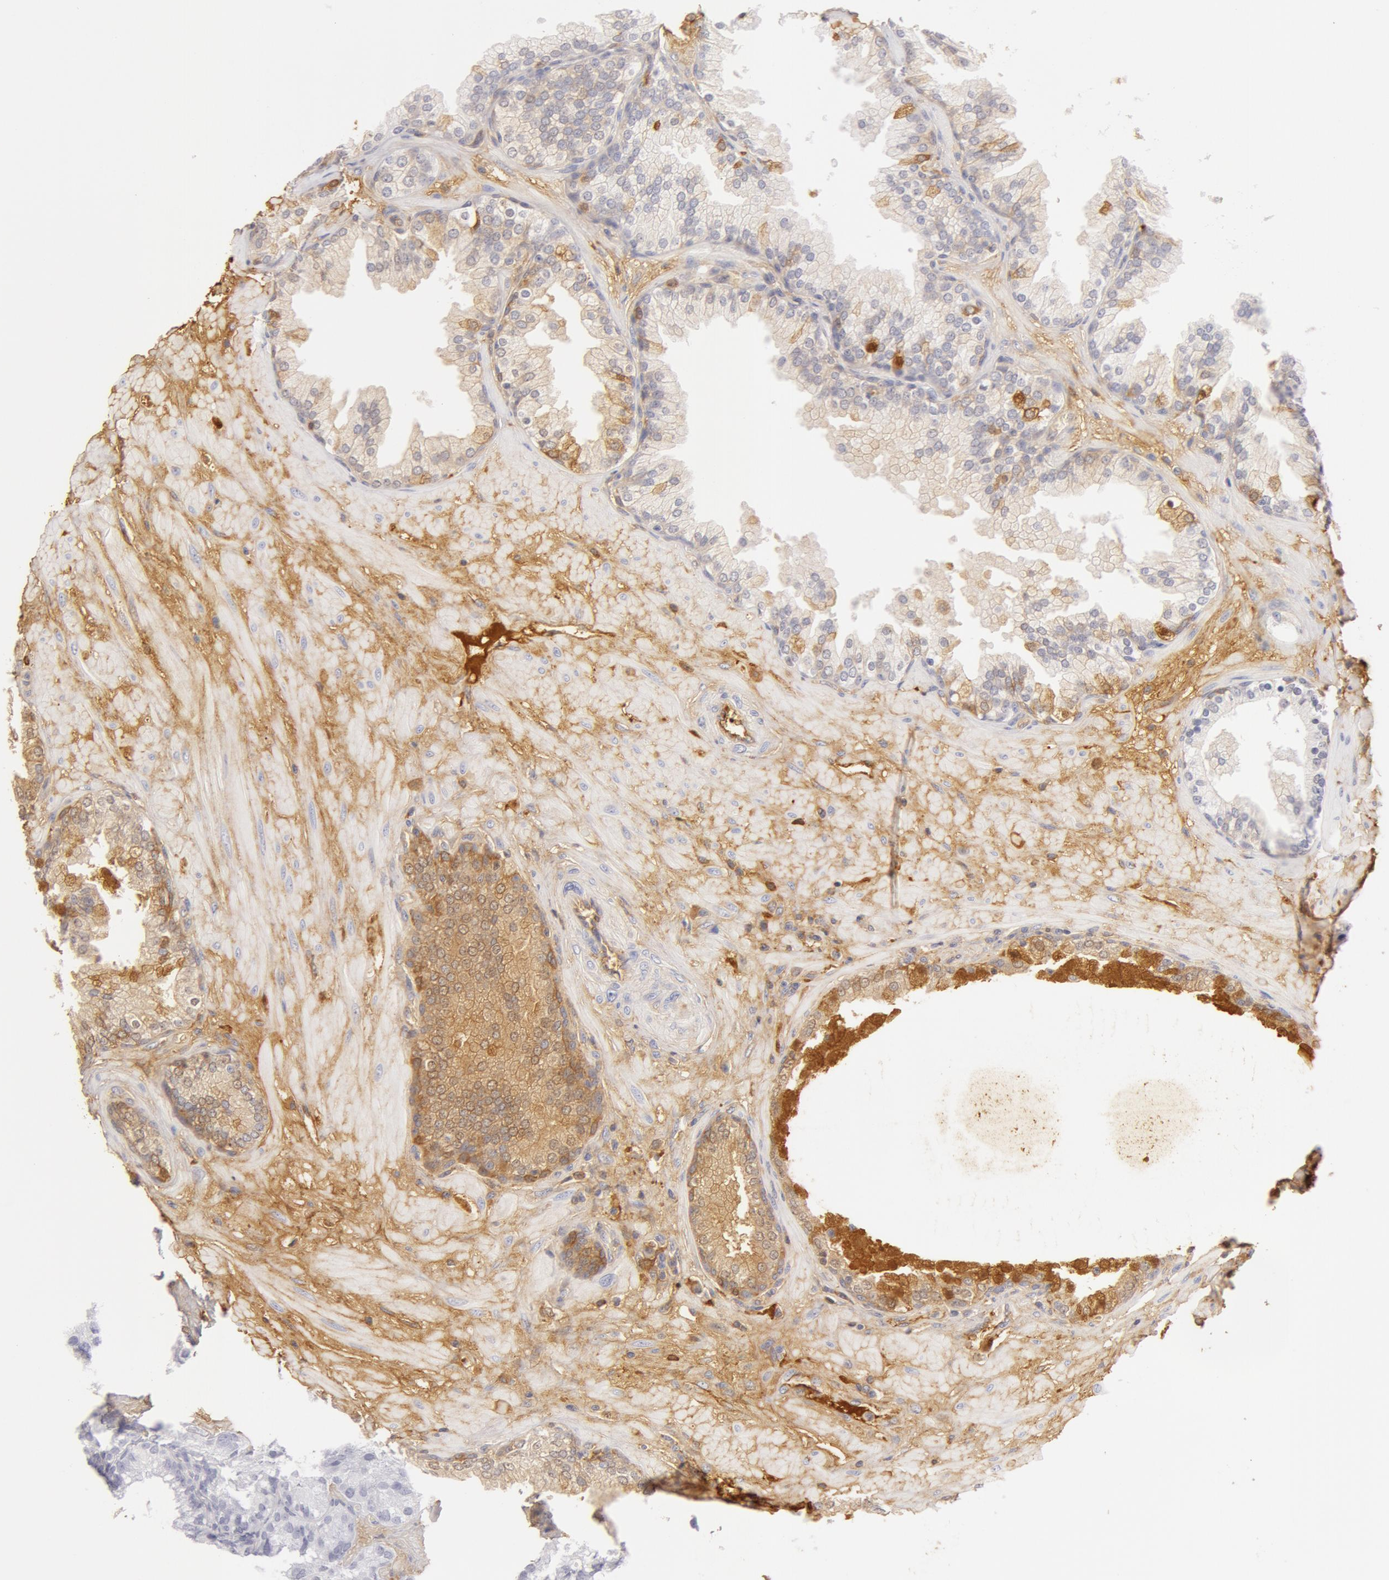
{"staining": {"intensity": "weak", "quantity": "<25%", "location": "cytoplasmic/membranous"}, "tissue": "prostate", "cell_type": "Glandular cells", "image_type": "normal", "snomed": [{"axis": "morphology", "description": "Normal tissue, NOS"}, {"axis": "topography", "description": "Prostate"}], "caption": "A high-resolution histopathology image shows immunohistochemistry staining of unremarkable prostate, which shows no significant staining in glandular cells.", "gene": "AHSG", "patient": {"sex": "male", "age": 51}}